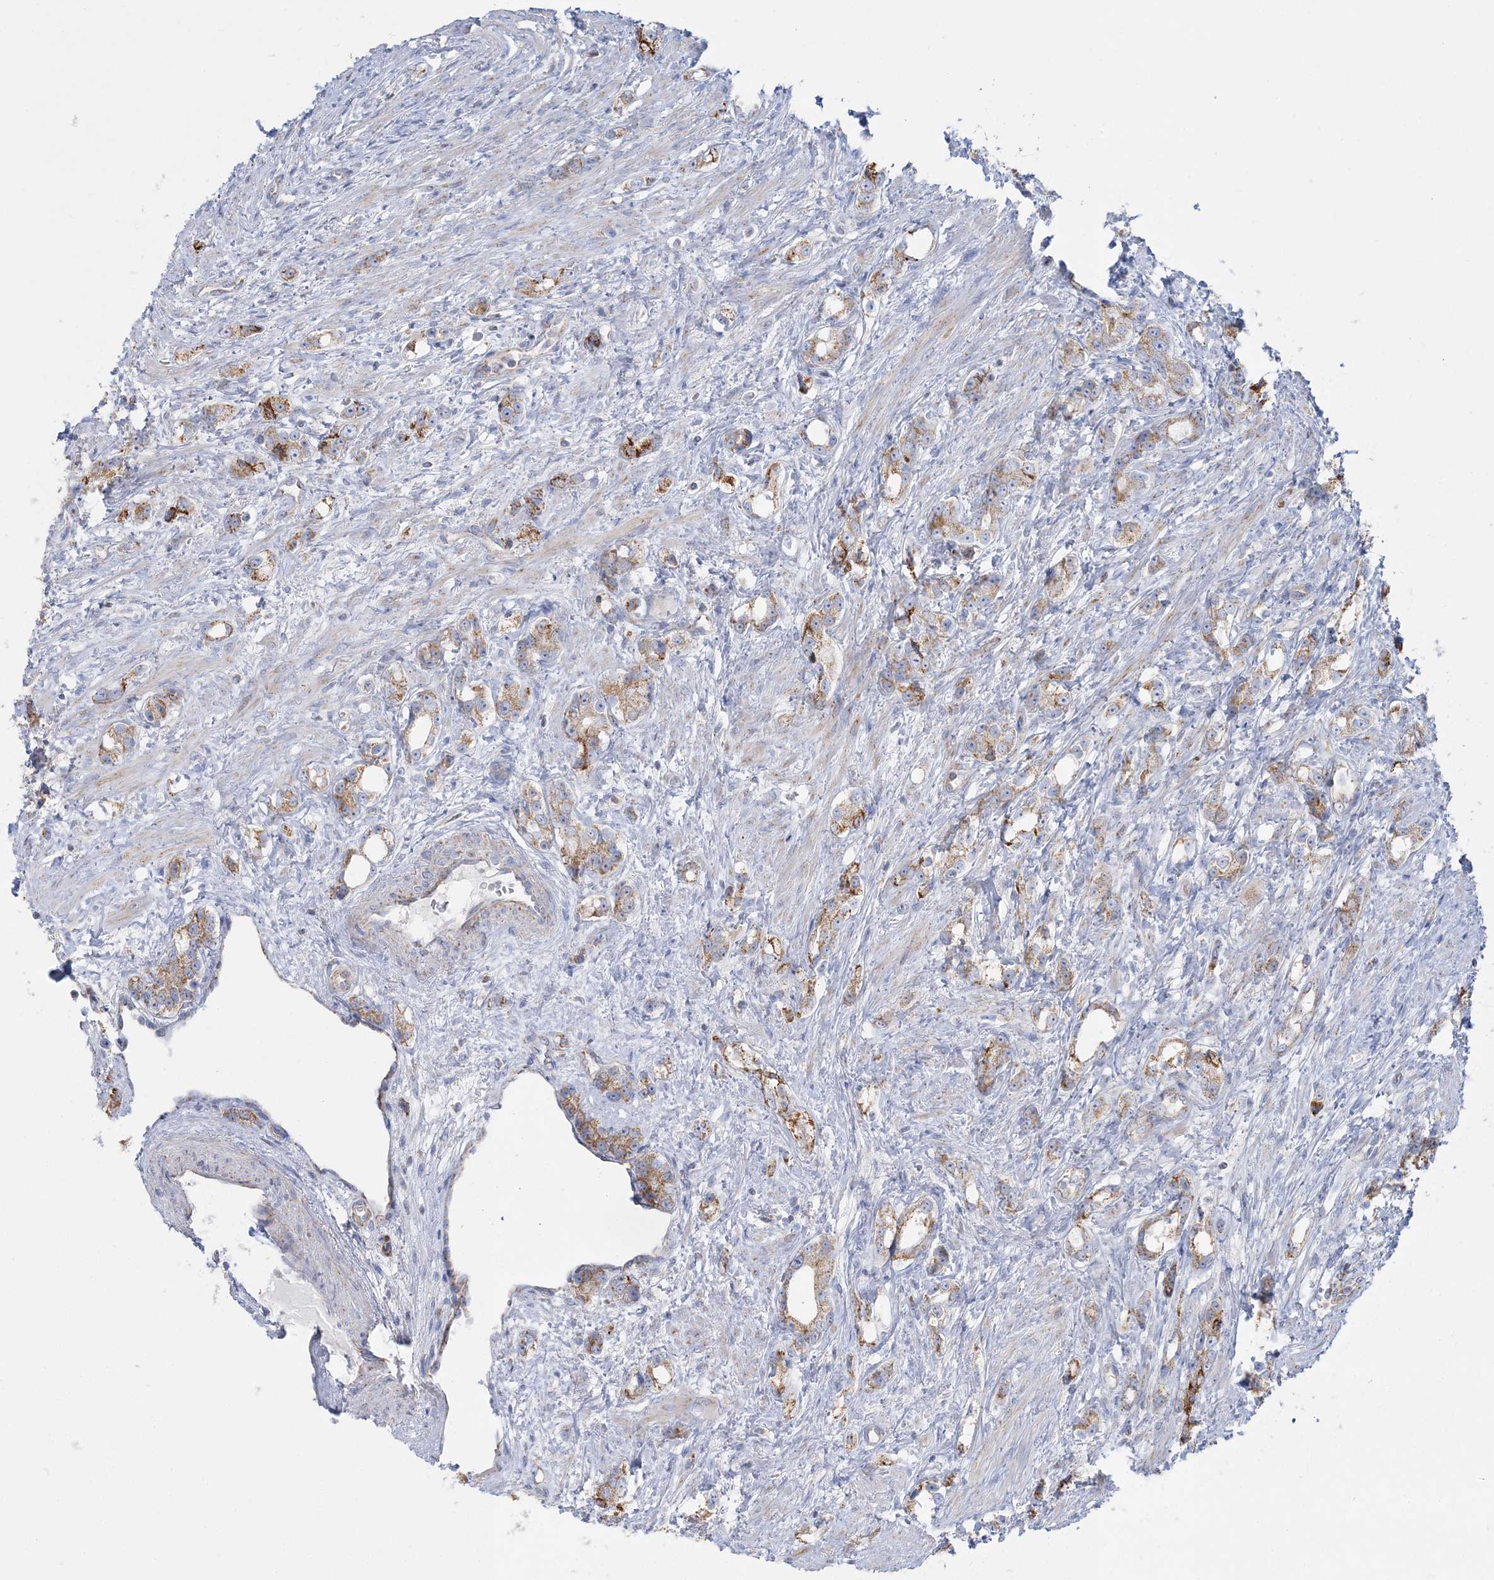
{"staining": {"intensity": "moderate", "quantity": "25%-75%", "location": "cytoplasmic/membranous"}, "tissue": "prostate cancer", "cell_type": "Tumor cells", "image_type": "cancer", "snomed": [{"axis": "morphology", "description": "Adenocarcinoma, High grade"}, {"axis": "topography", "description": "Prostate"}], "caption": "Immunohistochemistry staining of prostate high-grade adenocarcinoma, which reveals medium levels of moderate cytoplasmic/membranous positivity in approximately 25%-75% of tumor cells indicating moderate cytoplasmic/membranous protein positivity. The staining was performed using DAB (3,3'-diaminobenzidine) (brown) for protein detection and nuclei were counterstained in hematoxylin (blue).", "gene": "TBC1D14", "patient": {"sex": "male", "age": 63}}